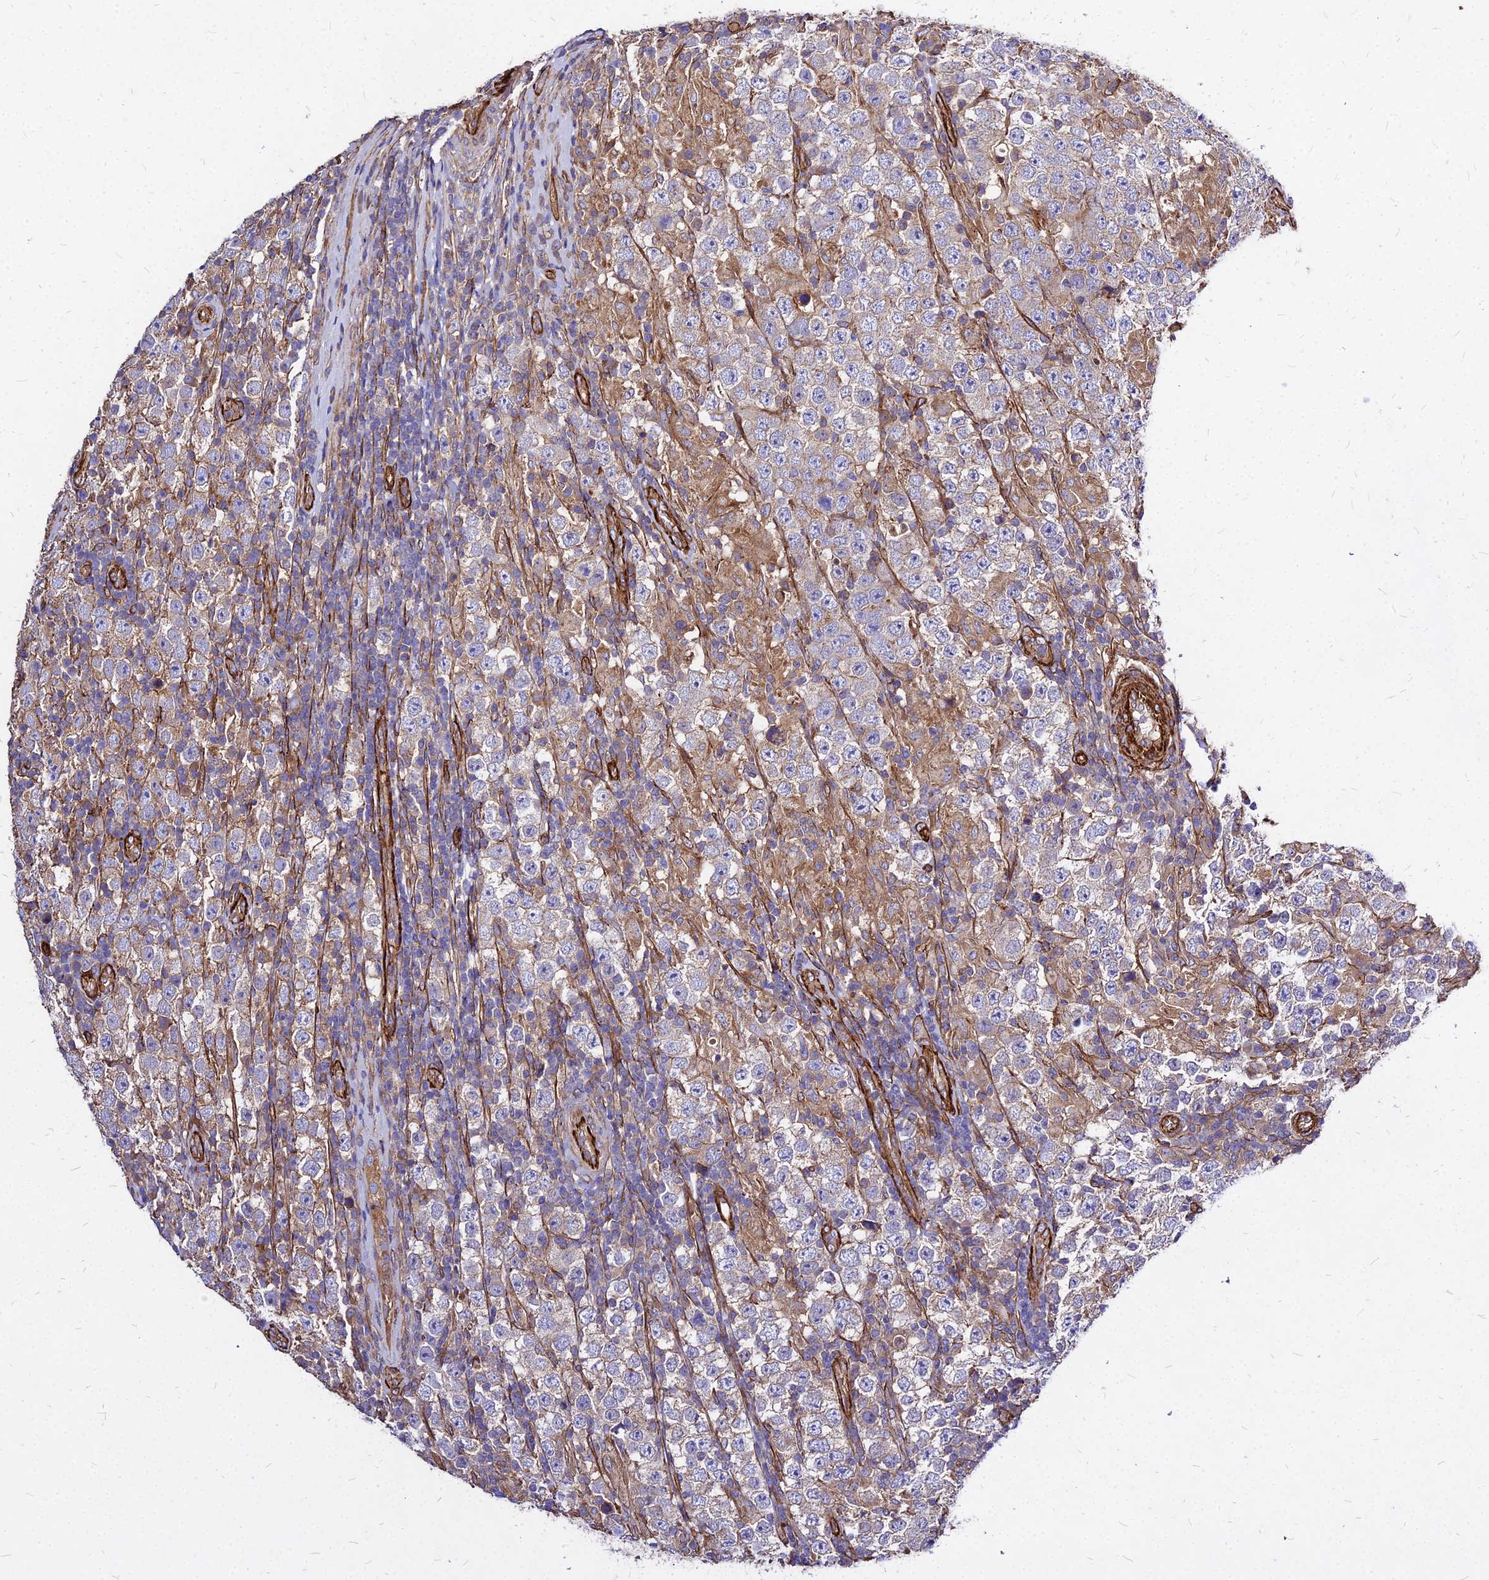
{"staining": {"intensity": "weak", "quantity": "<25%", "location": "cytoplasmic/membranous"}, "tissue": "testis cancer", "cell_type": "Tumor cells", "image_type": "cancer", "snomed": [{"axis": "morphology", "description": "Normal tissue, NOS"}, {"axis": "morphology", "description": "Urothelial carcinoma, High grade"}, {"axis": "morphology", "description": "Seminoma, NOS"}, {"axis": "morphology", "description": "Carcinoma, Embryonal, NOS"}, {"axis": "topography", "description": "Urinary bladder"}, {"axis": "topography", "description": "Testis"}], "caption": "This is a micrograph of immunohistochemistry staining of testis cancer (embryonal carcinoma), which shows no staining in tumor cells.", "gene": "EFCC1", "patient": {"sex": "male", "age": 41}}